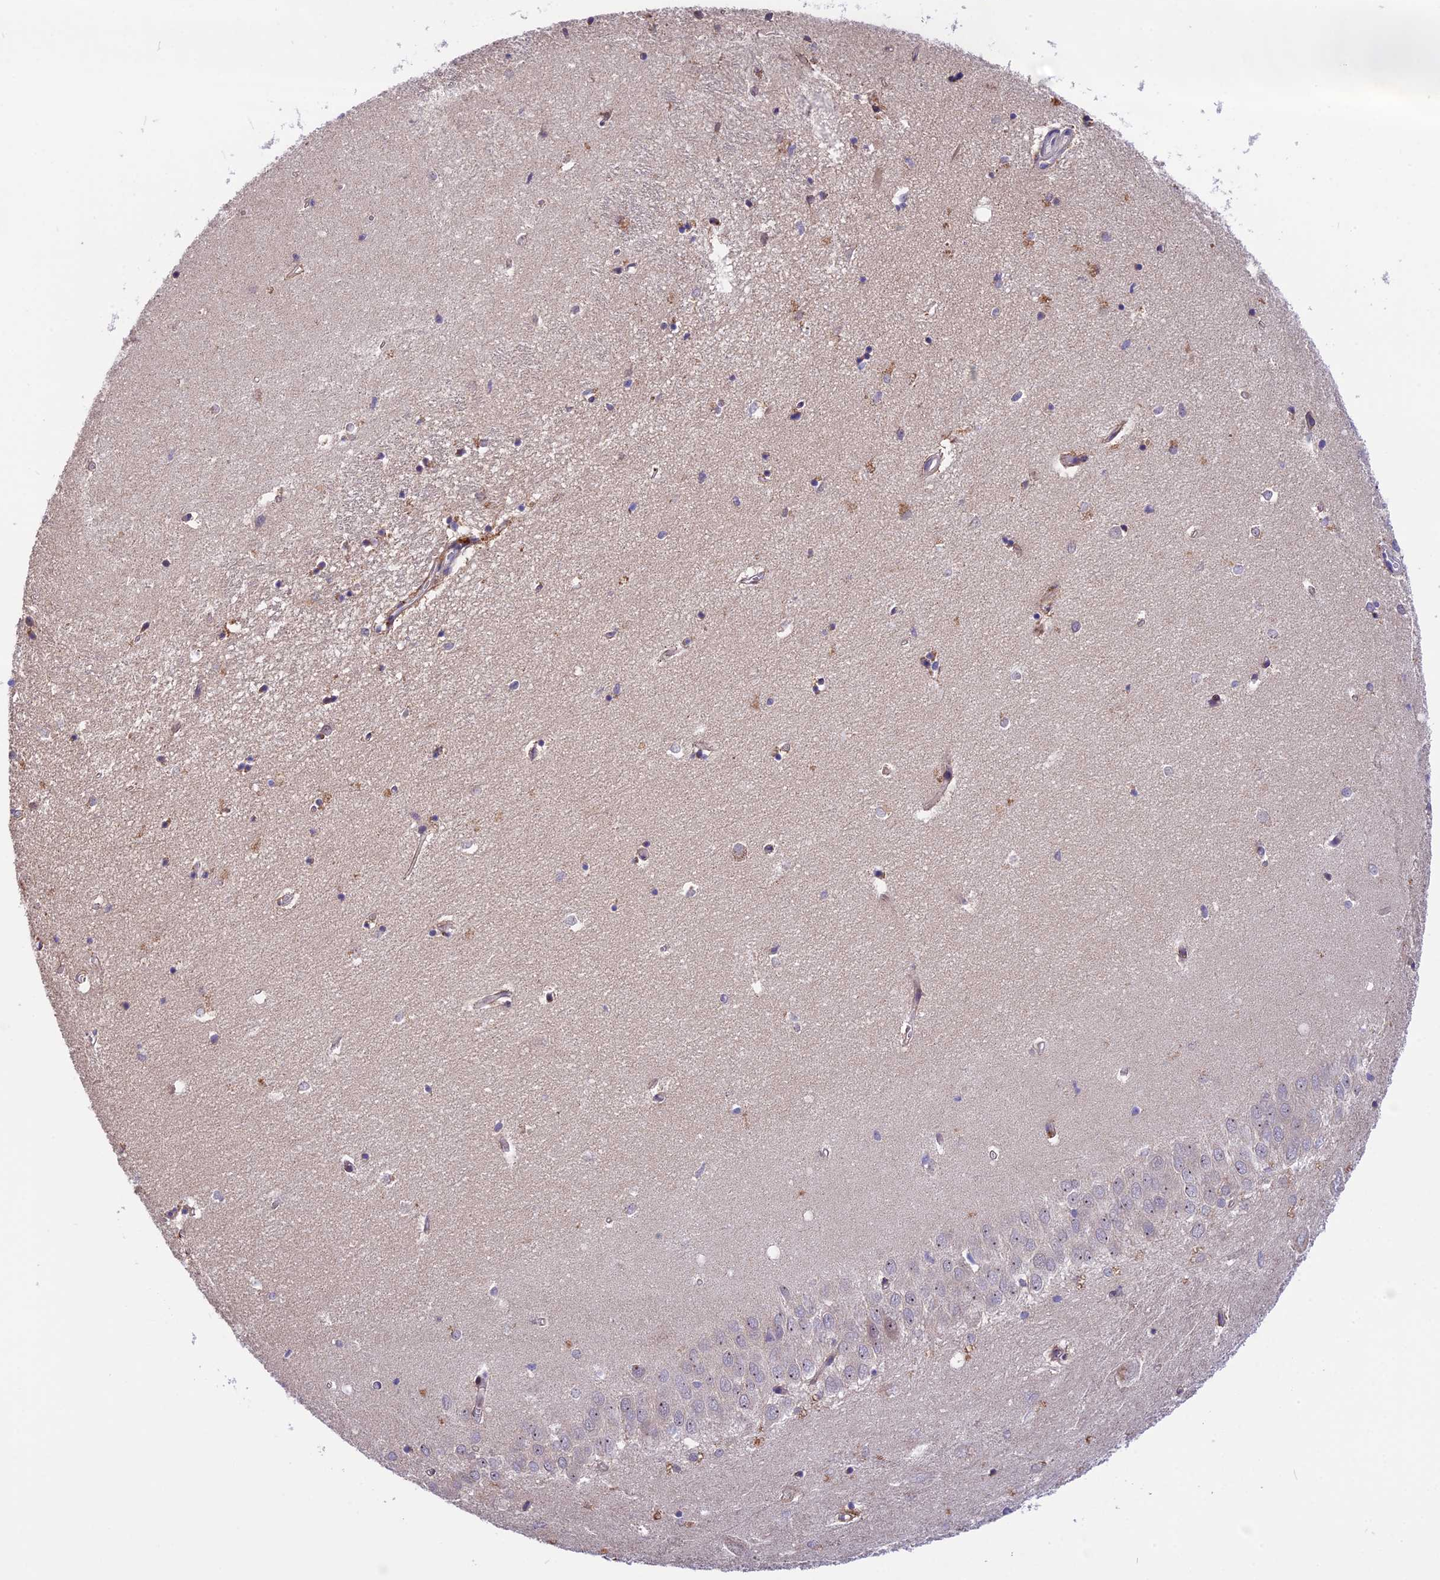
{"staining": {"intensity": "weak", "quantity": "<25%", "location": "cytoplasmic/membranous"}, "tissue": "hippocampus", "cell_type": "Glial cells", "image_type": "normal", "snomed": [{"axis": "morphology", "description": "Normal tissue, NOS"}, {"axis": "topography", "description": "Hippocampus"}], "caption": "DAB immunohistochemical staining of normal human hippocampus demonstrates no significant staining in glial cells. (DAB (3,3'-diaminobenzidine) immunohistochemistry (IHC), high magnification).", "gene": "RERGL", "patient": {"sex": "female", "age": 64}}